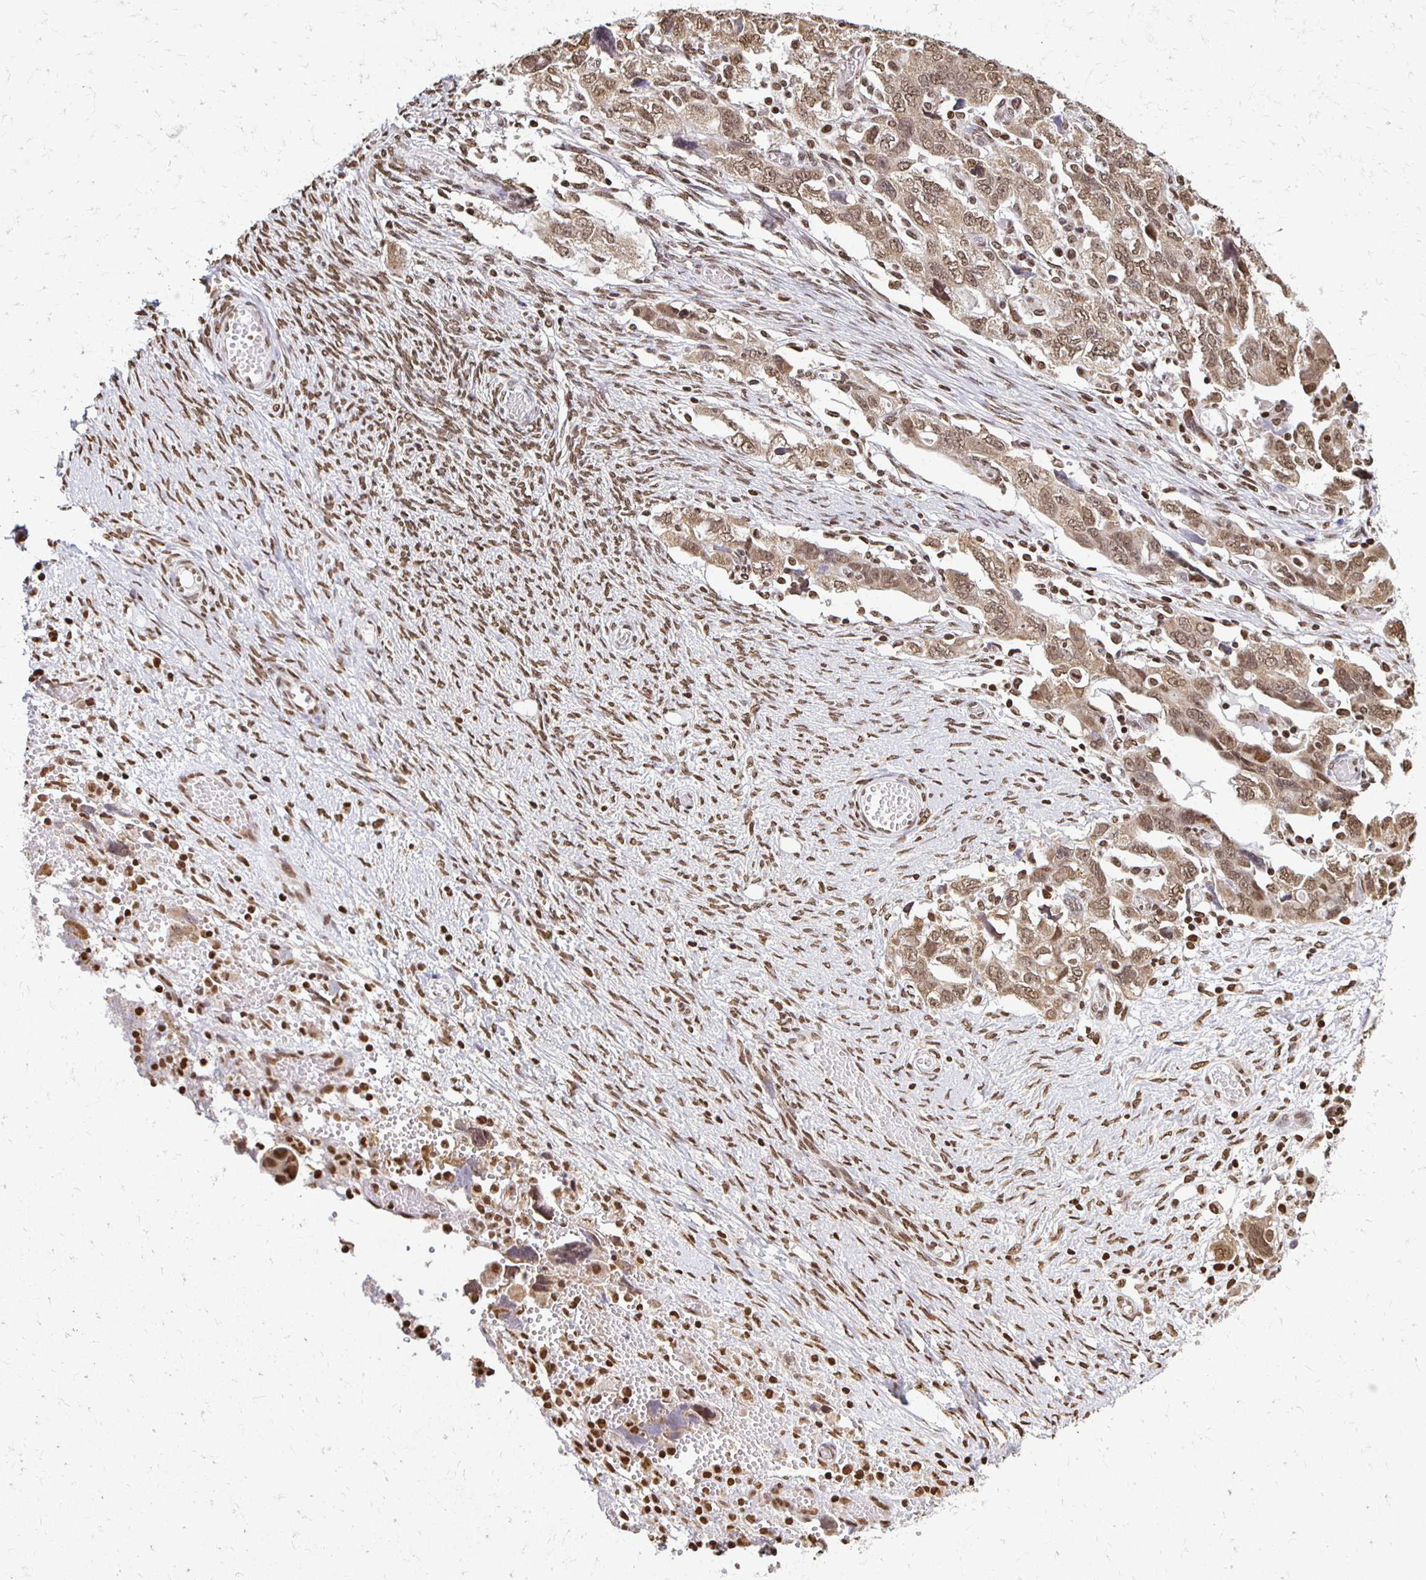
{"staining": {"intensity": "moderate", "quantity": ">75%", "location": "cytoplasmic/membranous,nuclear"}, "tissue": "ovarian cancer", "cell_type": "Tumor cells", "image_type": "cancer", "snomed": [{"axis": "morphology", "description": "Carcinoma, NOS"}, {"axis": "morphology", "description": "Cystadenocarcinoma, serous, NOS"}, {"axis": "topography", "description": "Ovary"}], "caption": "This is a photomicrograph of immunohistochemistry staining of ovarian cancer, which shows moderate staining in the cytoplasmic/membranous and nuclear of tumor cells.", "gene": "HOXA9", "patient": {"sex": "female", "age": 69}}